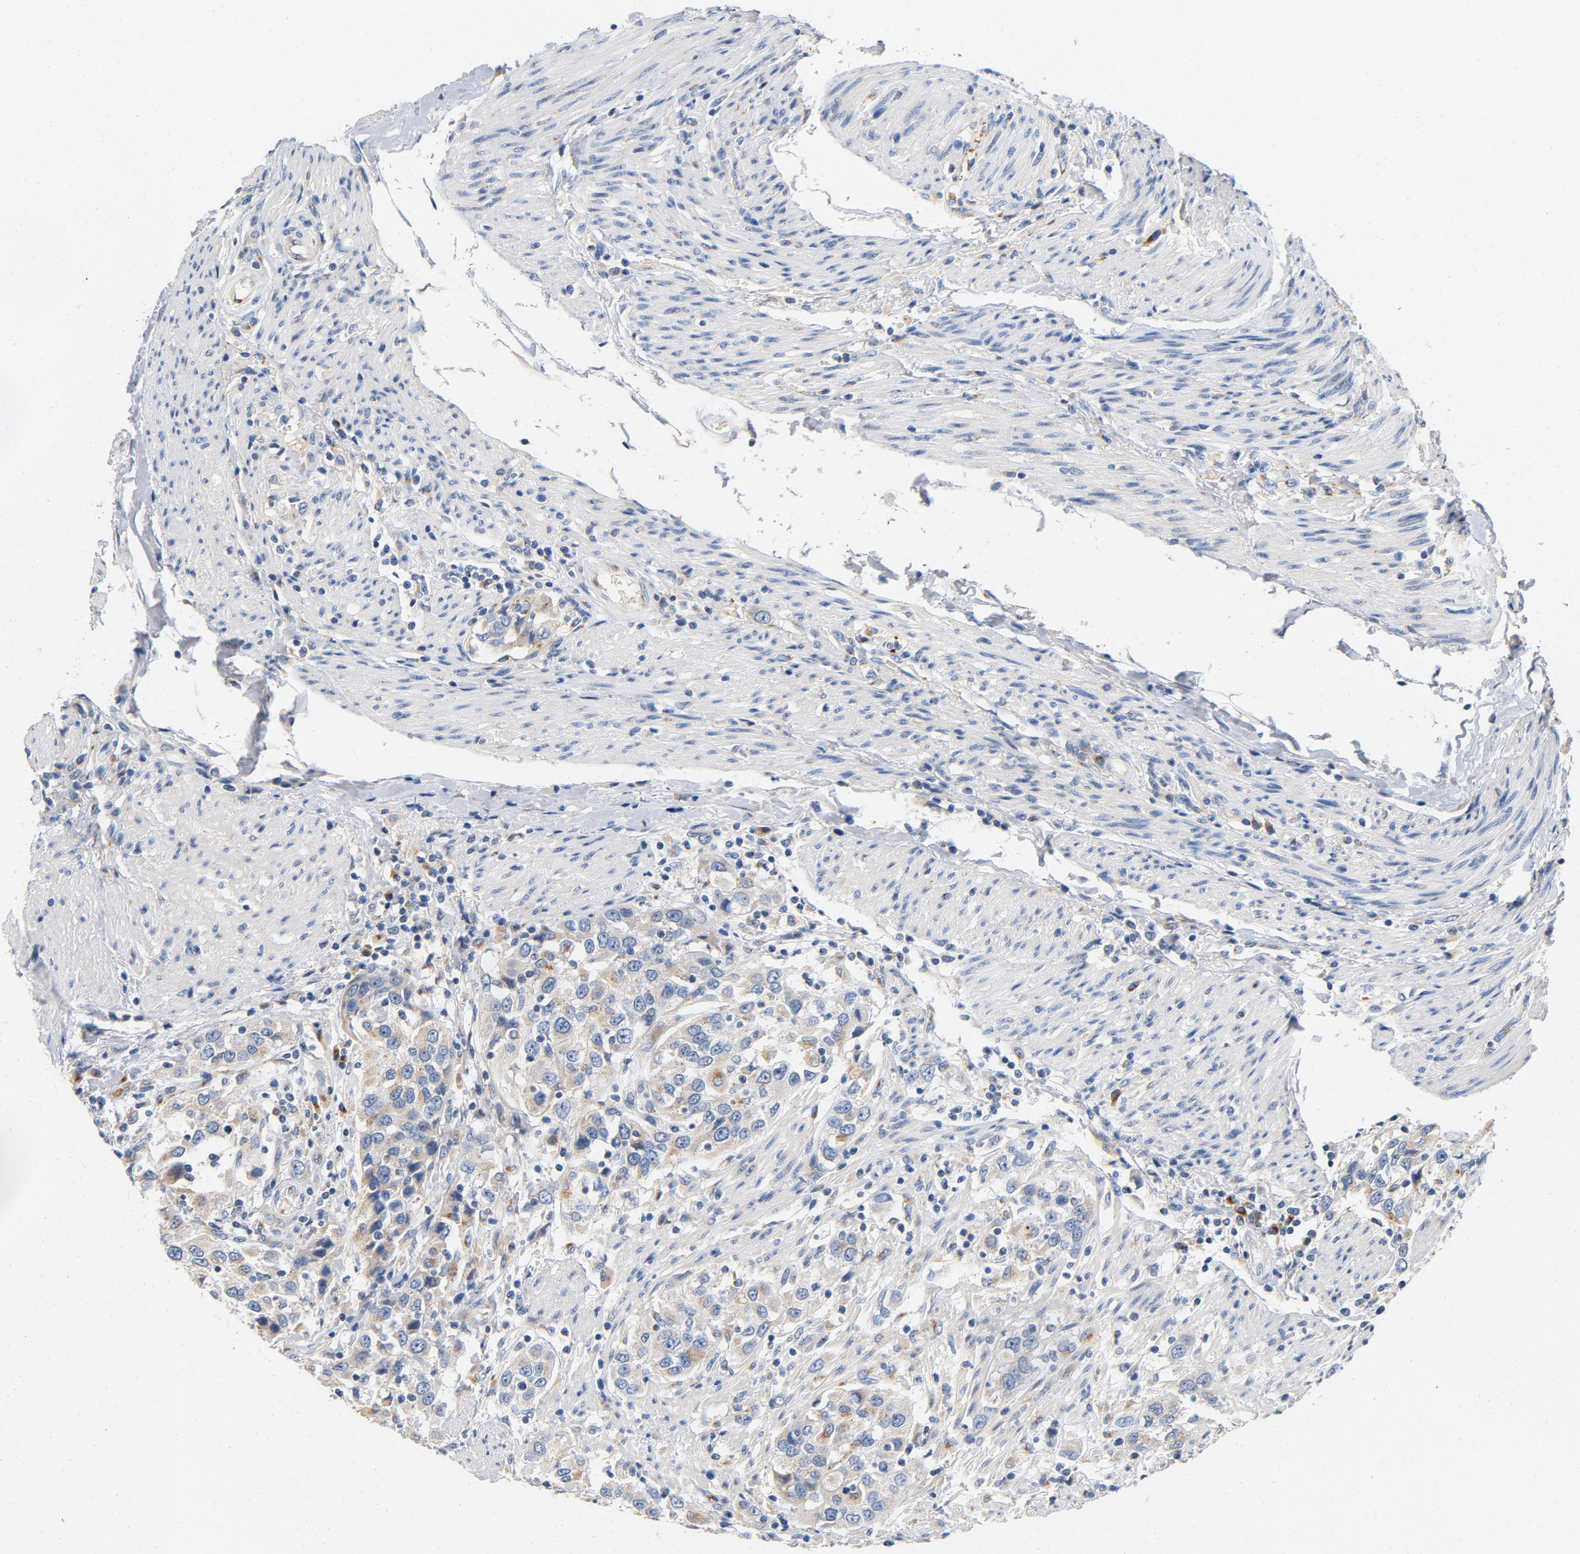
{"staining": {"intensity": "negative", "quantity": "none", "location": "none"}, "tissue": "urothelial cancer", "cell_type": "Tumor cells", "image_type": "cancer", "snomed": [{"axis": "morphology", "description": "Urothelial carcinoma, High grade"}, {"axis": "topography", "description": "Urinary bladder"}], "caption": "Tumor cells are negative for protein expression in human high-grade urothelial carcinoma.", "gene": "LMAN2", "patient": {"sex": "female", "age": 80}}